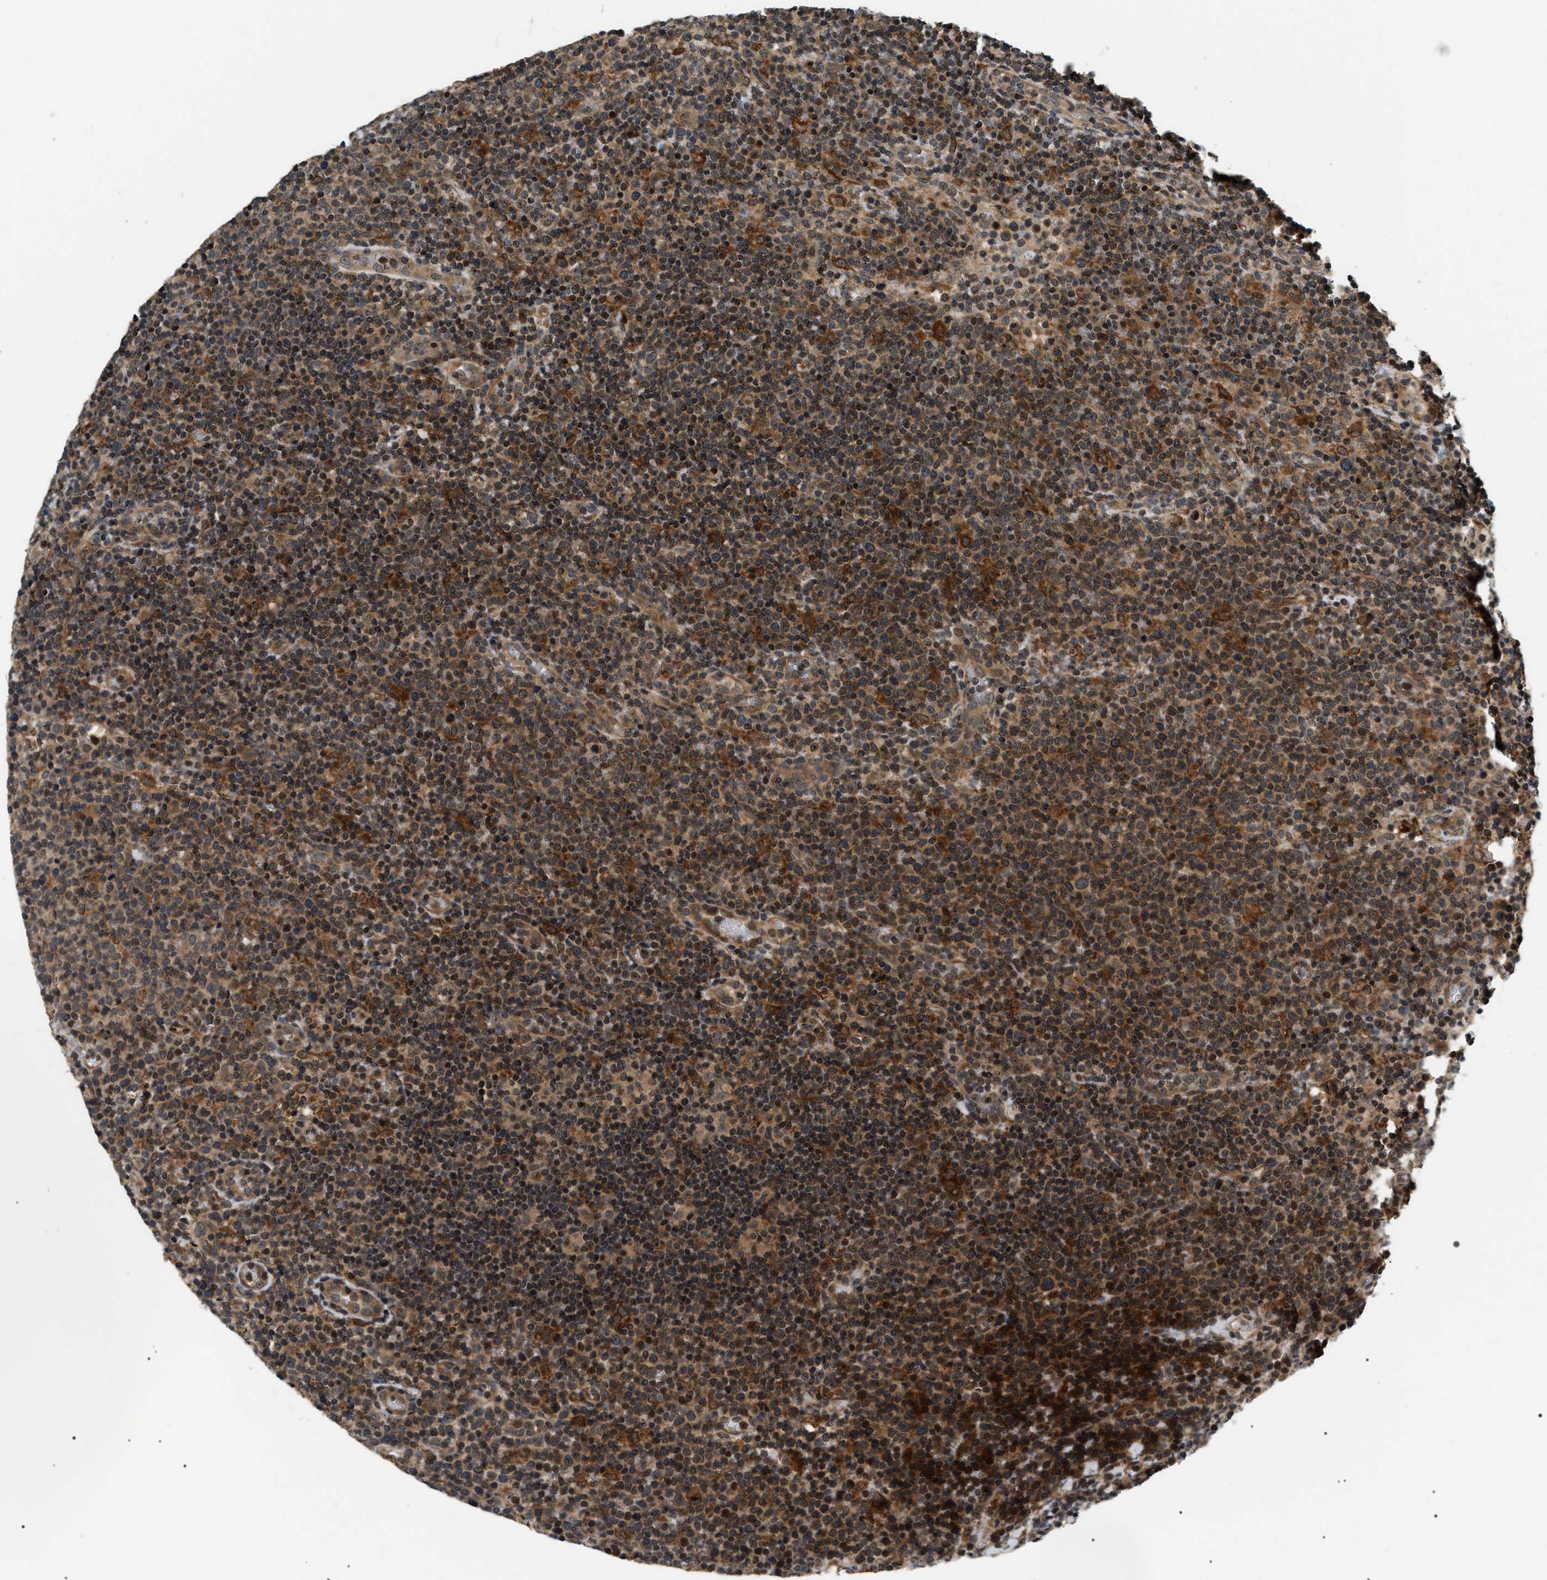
{"staining": {"intensity": "moderate", "quantity": "25%-75%", "location": "cytoplasmic/membranous"}, "tissue": "lymphoma", "cell_type": "Tumor cells", "image_type": "cancer", "snomed": [{"axis": "morphology", "description": "Malignant lymphoma, non-Hodgkin's type, High grade"}, {"axis": "topography", "description": "Lymph node"}], "caption": "Immunohistochemistry staining of malignant lymphoma, non-Hodgkin's type (high-grade), which shows medium levels of moderate cytoplasmic/membranous positivity in about 25%-75% of tumor cells indicating moderate cytoplasmic/membranous protein staining. The staining was performed using DAB (3,3'-diaminobenzidine) (brown) for protein detection and nuclei were counterstained in hematoxylin (blue).", "gene": "ATP6AP1", "patient": {"sex": "male", "age": 61}}